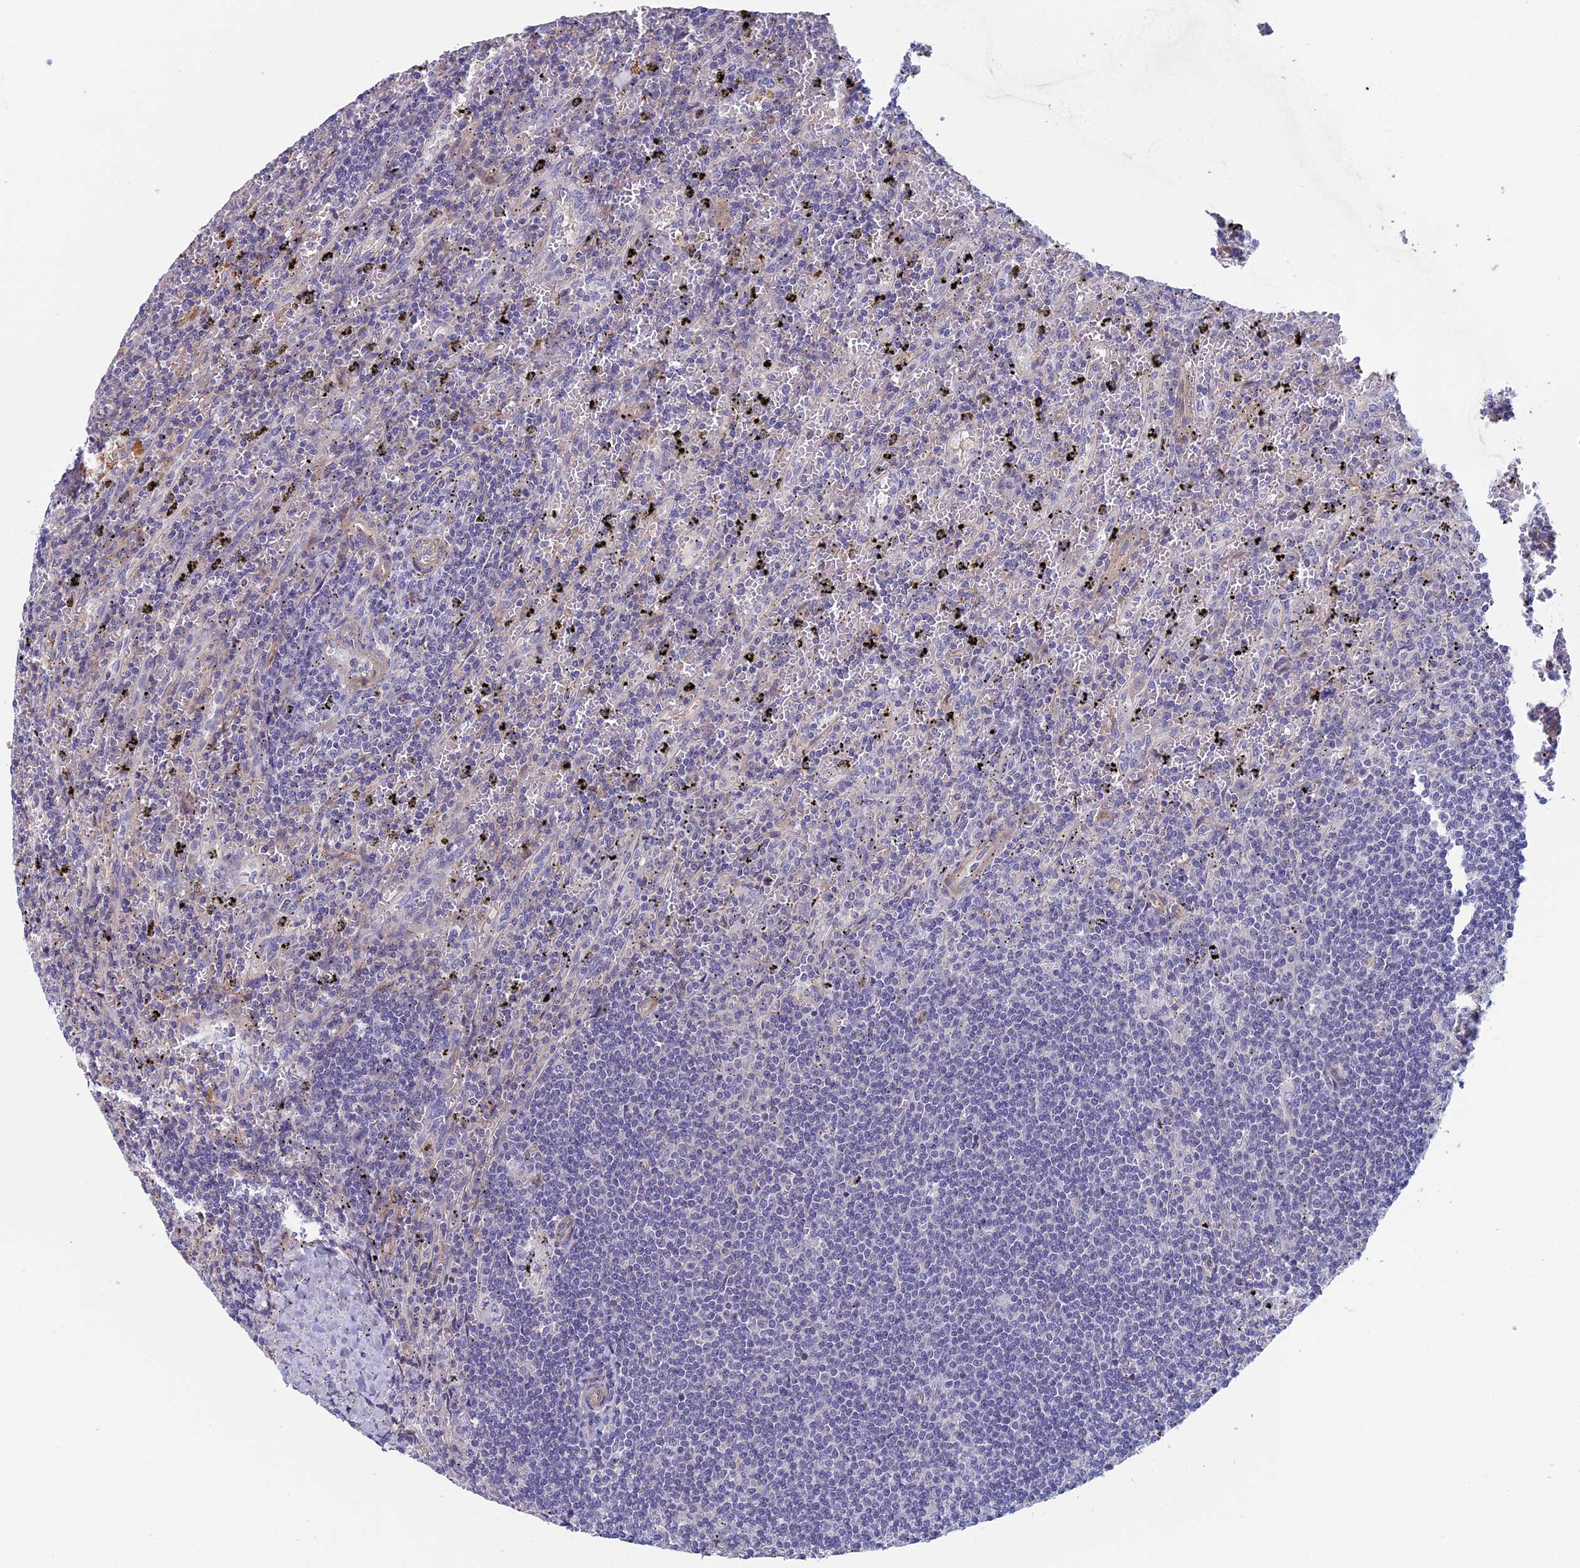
{"staining": {"intensity": "negative", "quantity": "none", "location": "none"}, "tissue": "lymphoma", "cell_type": "Tumor cells", "image_type": "cancer", "snomed": [{"axis": "morphology", "description": "Malignant lymphoma, non-Hodgkin's type, Low grade"}, {"axis": "topography", "description": "Spleen"}], "caption": "The micrograph displays no significant staining in tumor cells of lymphoma. (DAB IHC visualized using brightfield microscopy, high magnification).", "gene": "CNOT6L", "patient": {"sex": "male", "age": 76}}